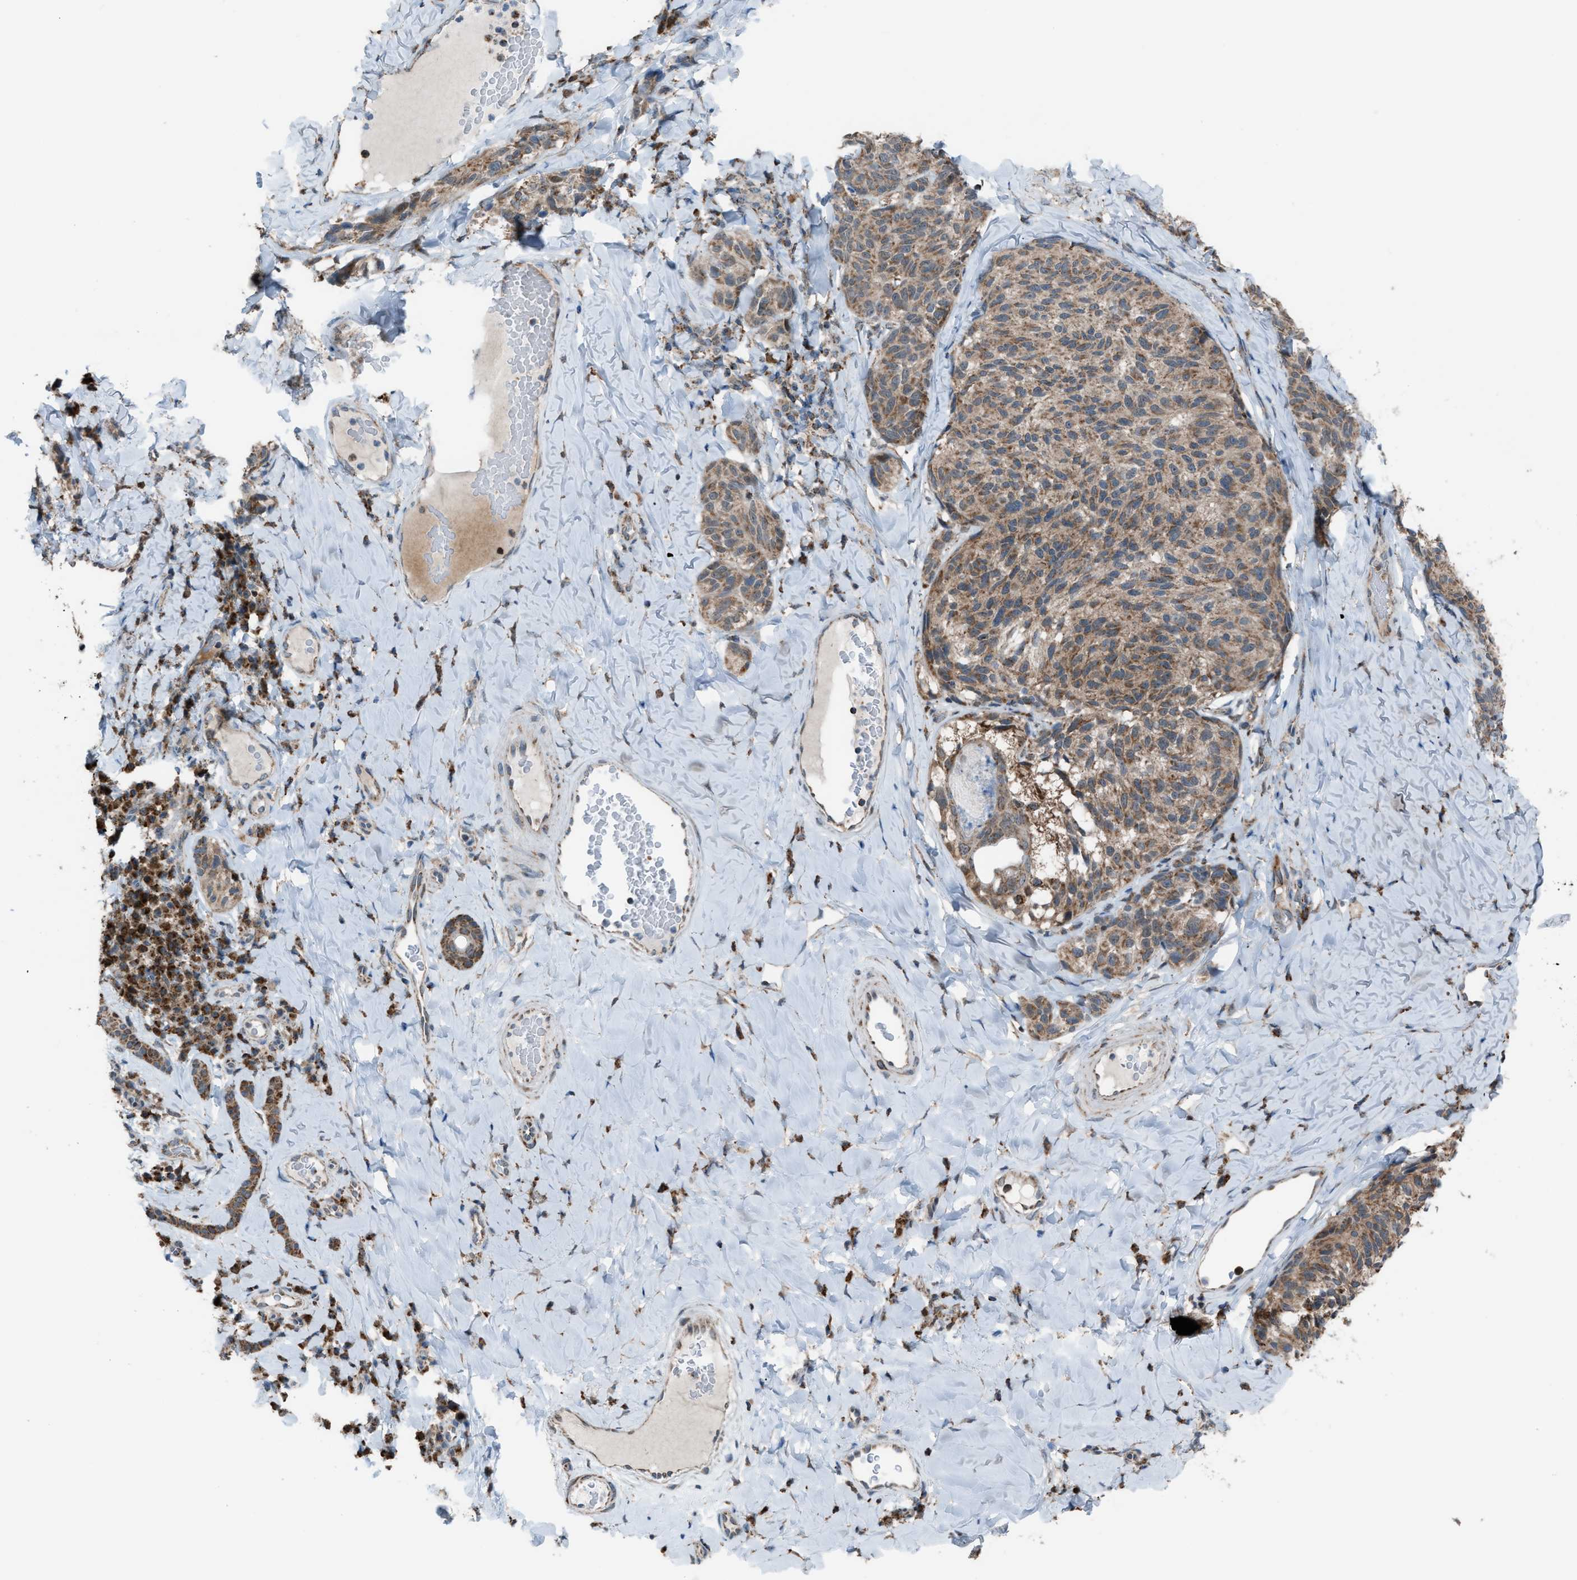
{"staining": {"intensity": "moderate", "quantity": ">75%", "location": "cytoplasmic/membranous"}, "tissue": "melanoma", "cell_type": "Tumor cells", "image_type": "cancer", "snomed": [{"axis": "morphology", "description": "Malignant melanoma, NOS"}, {"axis": "topography", "description": "Skin"}], "caption": "Moderate cytoplasmic/membranous protein expression is identified in about >75% of tumor cells in melanoma. The staining is performed using DAB brown chromogen to label protein expression. The nuclei are counter-stained blue using hematoxylin.", "gene": "SRM", "patient": {"sex": "female", "age": 73}}